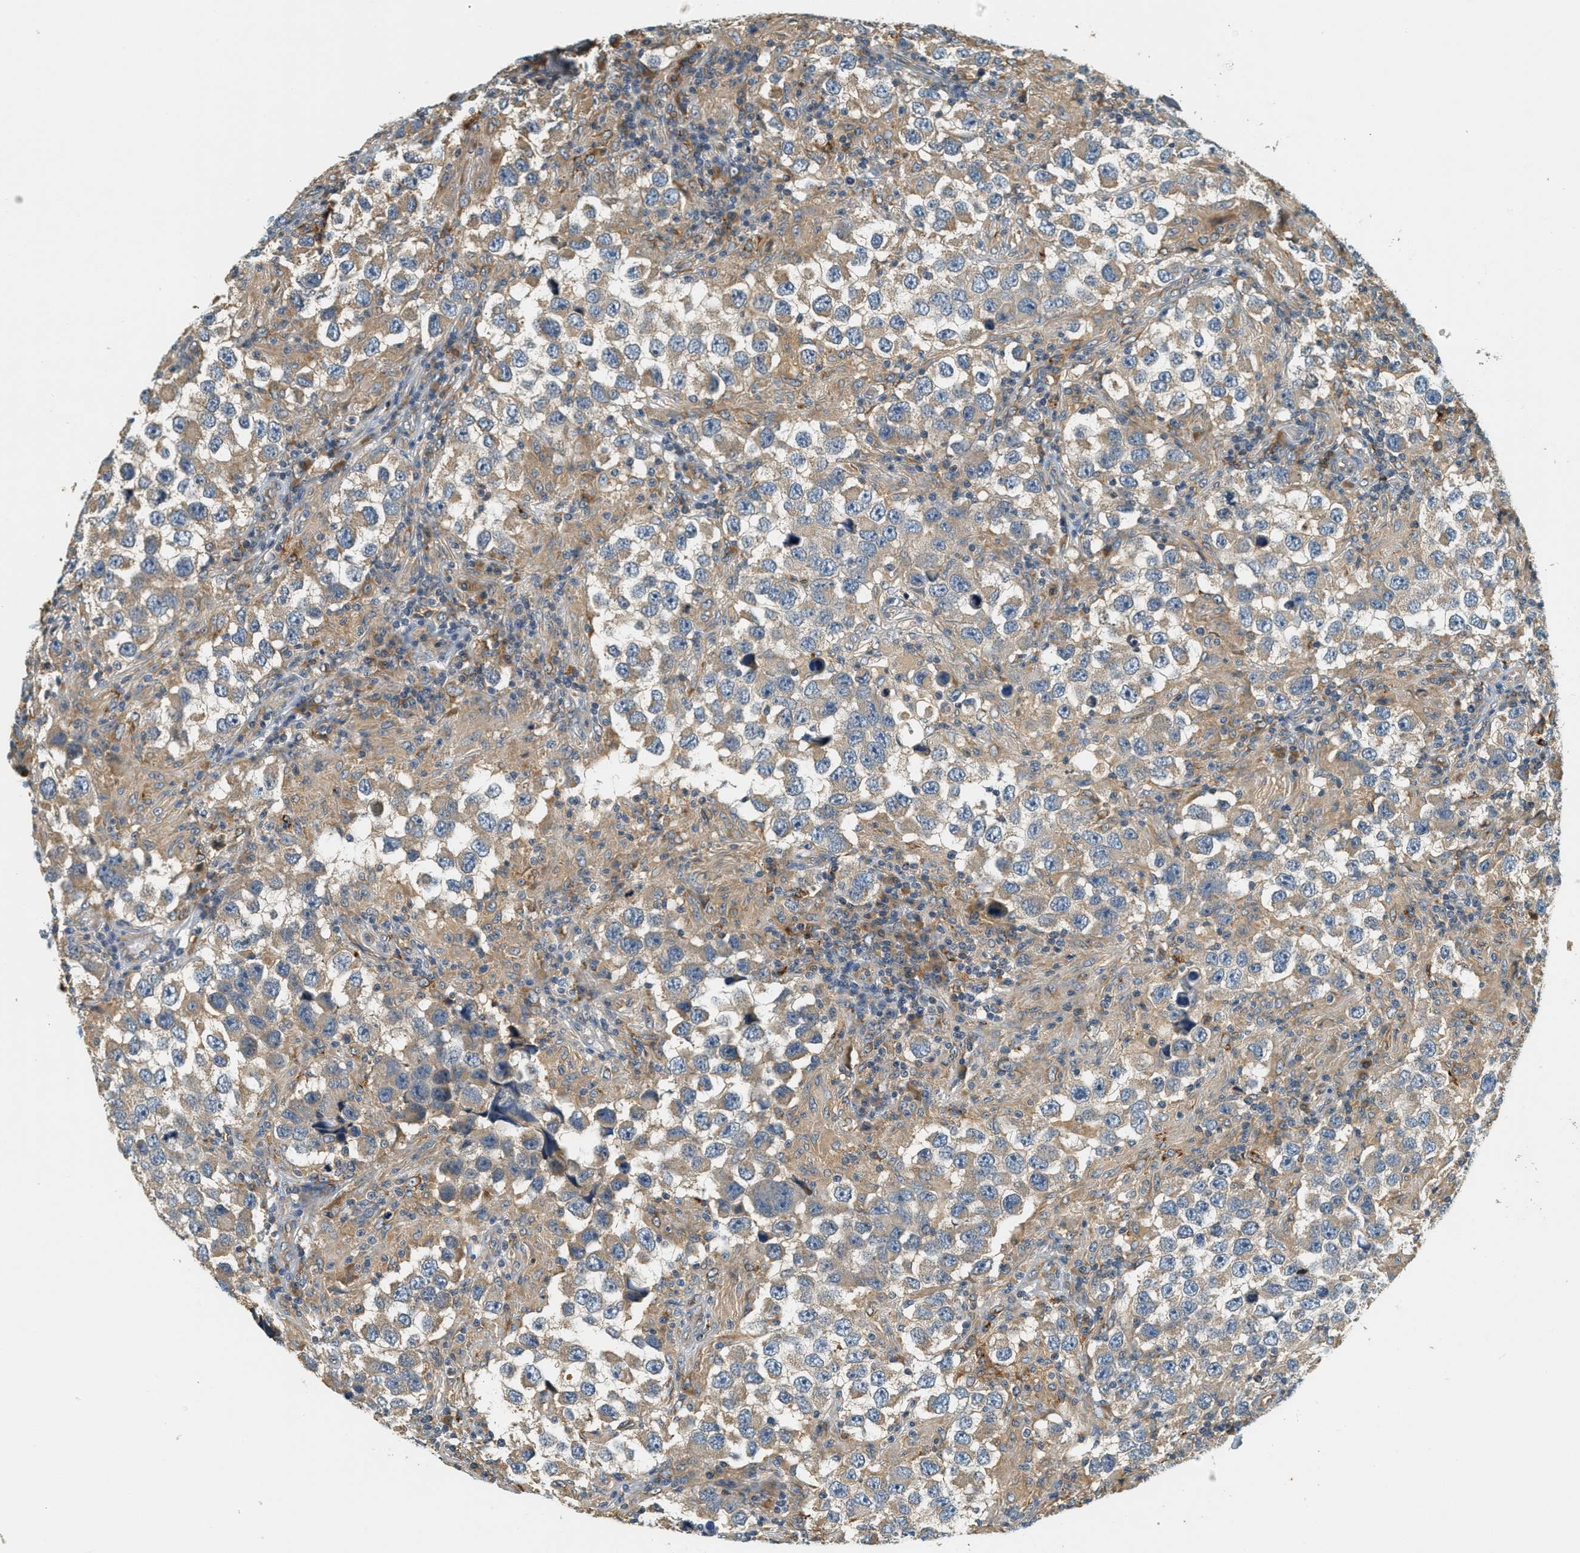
{"staining": {"intensity": "weak", "quantity": ">75%", "location": "cytoplasmic/membranous"}, "tissue": "testis cancer", "cell_type": "Tumor cells", "image_type": "cancer", "snomed": [{"axis": "morphology", "description": "Carcinoma, Embryonal, NOS"}, {"axis": "topography", "description": "Testis"}], "caption": "Embryonal carcinoma (testis) was stained to show a protein in brown. There is low levels of weak cytoplasmic/membranous expression in approximately >75% of tumor cells. The protein is shown in brown color, while the nuclei are stained blue.", "gene": "PDK1", "patient": {"sex": "male", "age": 21}}